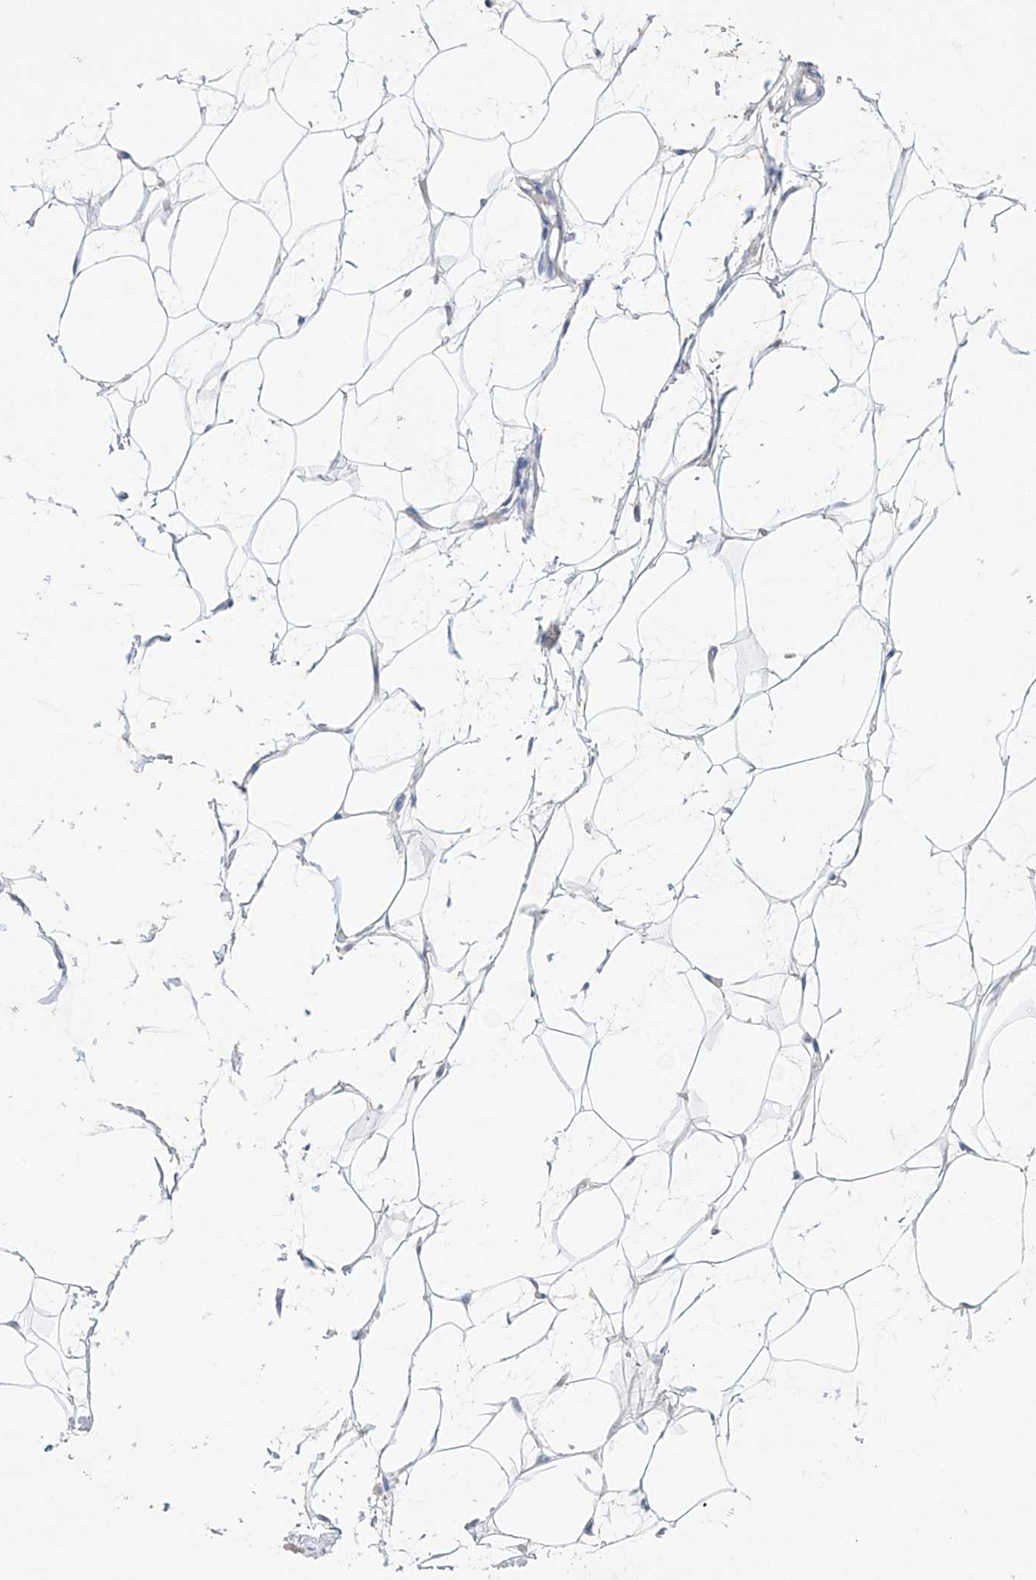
{"staining": {"intensity": "negative", "quantity": "none", "location": "none"}, "tissue": "adipose tissue", "cell_type": "Adipocytes", "image_type": "normal", "snomed": [{"axis": "morphology", "description": "Normal tissue, NOS"}, {"axis": "topography", "description": "Breast"}], "caption": "A micrograph of adipose tissue stained for a protein displays no brown staining in adipocytes. Nuclei are stained in blue.", "gene": "ETV7", "patient": {"sex": "female", "age": 23}}